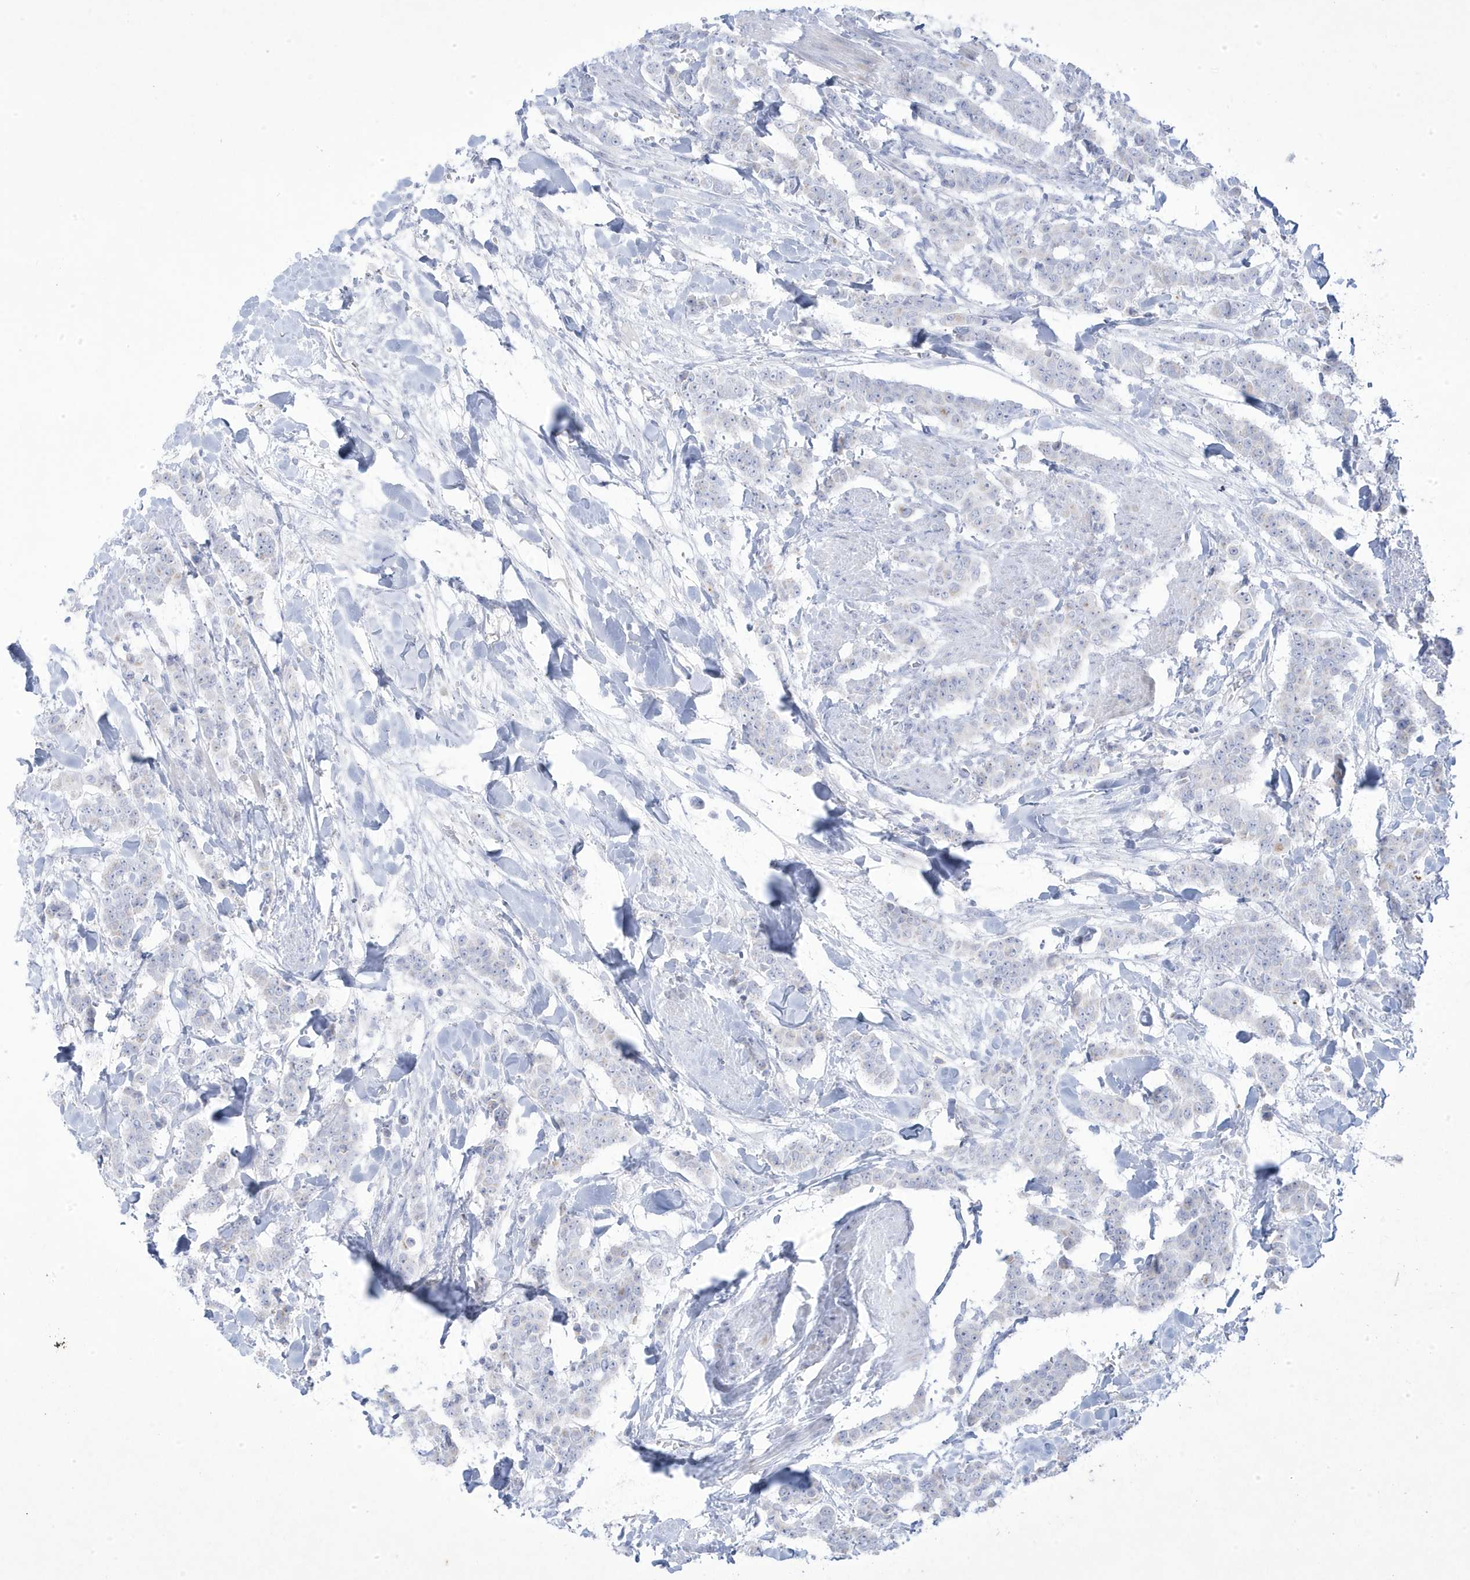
{"staining": {"intensity": "negative", "quantity": "none", "location": "none"}, "tissue": "breast cancer", "cell_type": "Tumor cells", "image_type": "cancer", "snomed": [{"axis": "morphology", "description": "Duct carcinoma"}, {"axis": "topography", "description": "Breast"}], "caption": "This is an IHC histopathology image of breast cancer (intraductal carcinoma). There is no positivity in tumor cells.", "gene": "ADAMTSL3", "patient": {"sex": "female", "age": 40}}